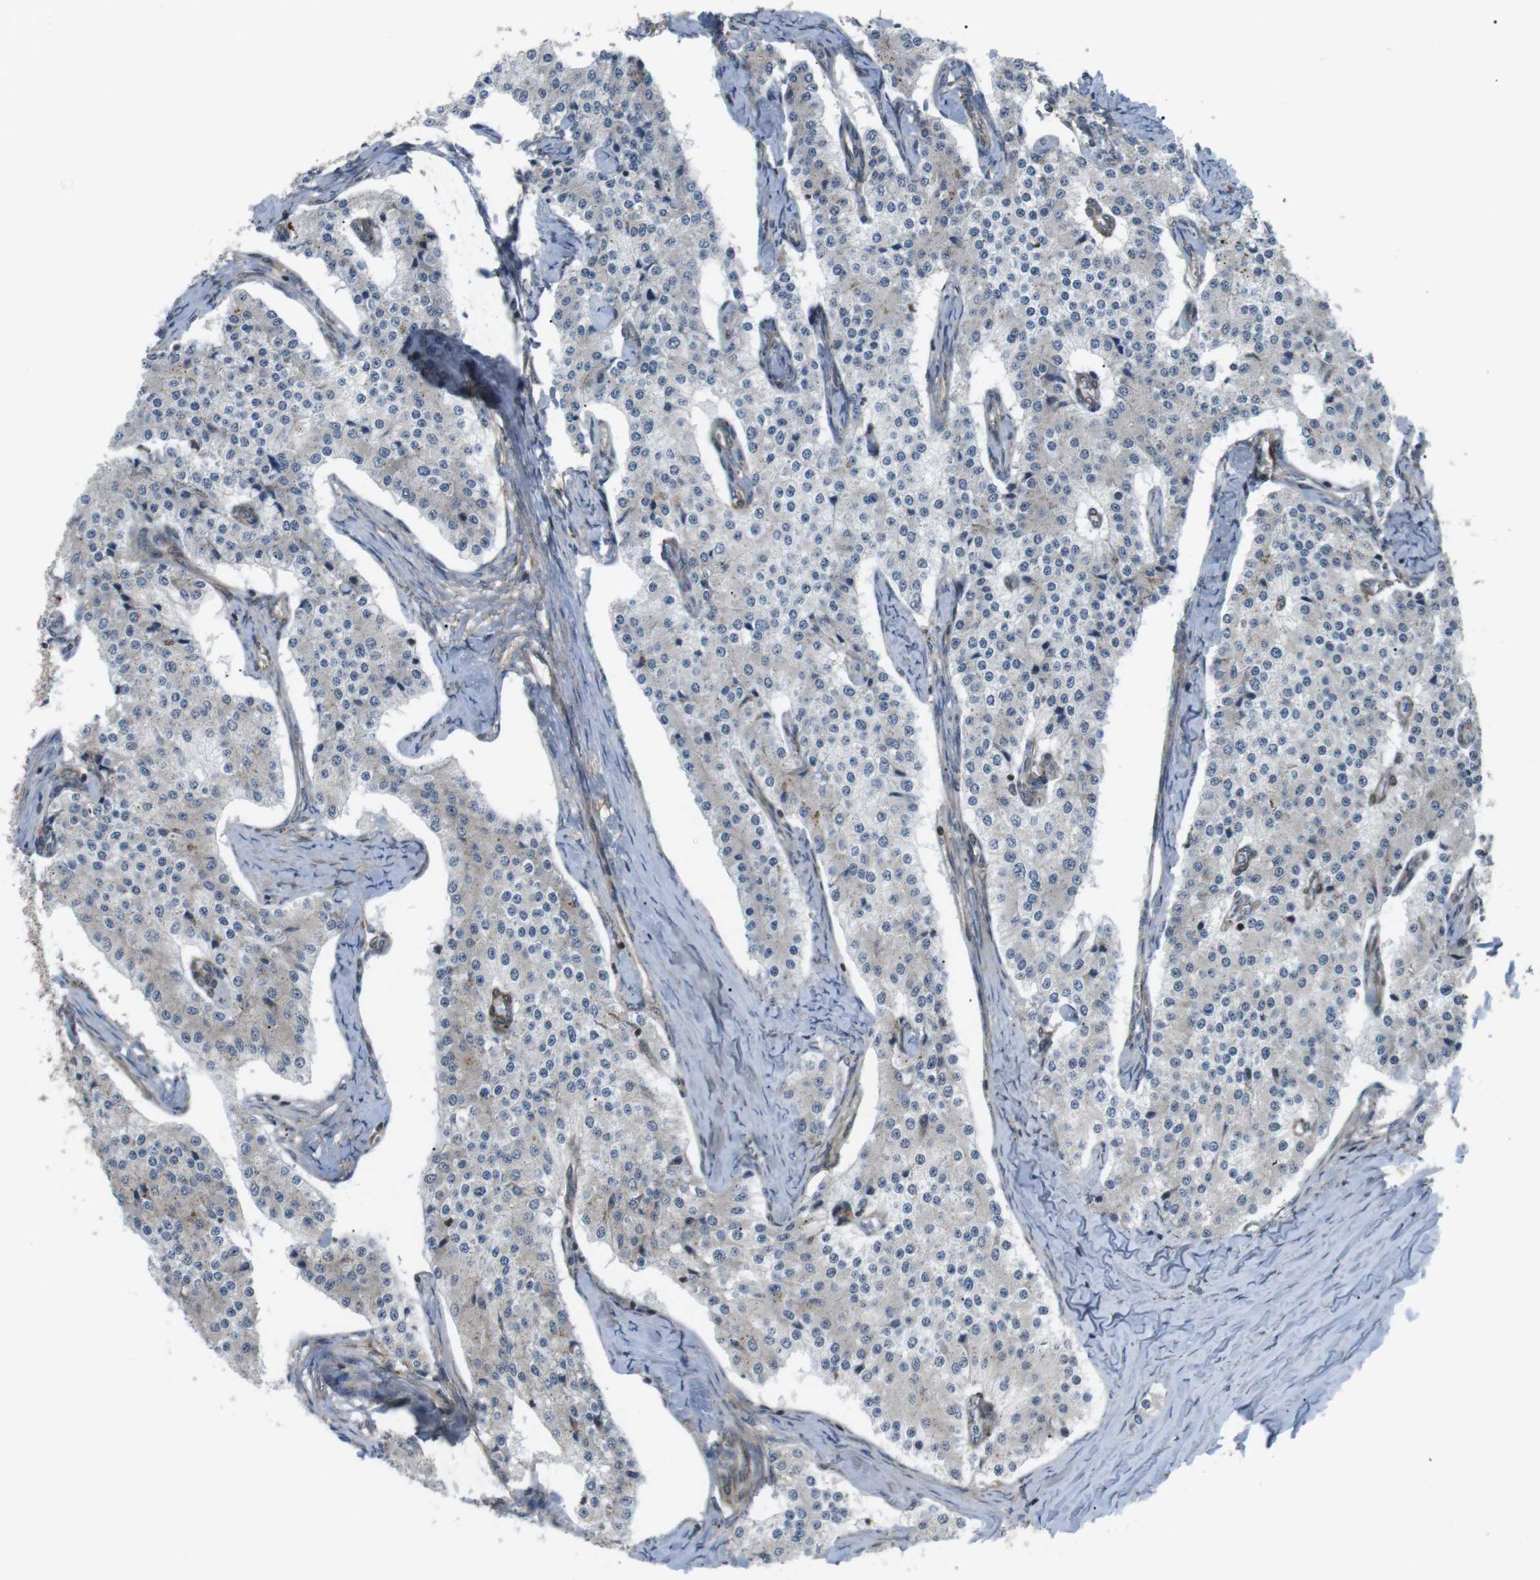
{"staining": {"intensity": "negative", "quantity": "none", "location": "none"}, "tissue": "carcinoid", "cell_type": "Tumor cells", "image_type": "cancer", "snomed": [{"axis": "morphology", "description": "Carcinoid, malignant, NOS"}, {"axis": "topography", "description": "Colon"}], "caption": "An image of carcinoid (malignant) stained for a protein shows no brown staining in tumor cells.", "gene": "KANK2", "patient": {"sex": "female", "age": 52}}